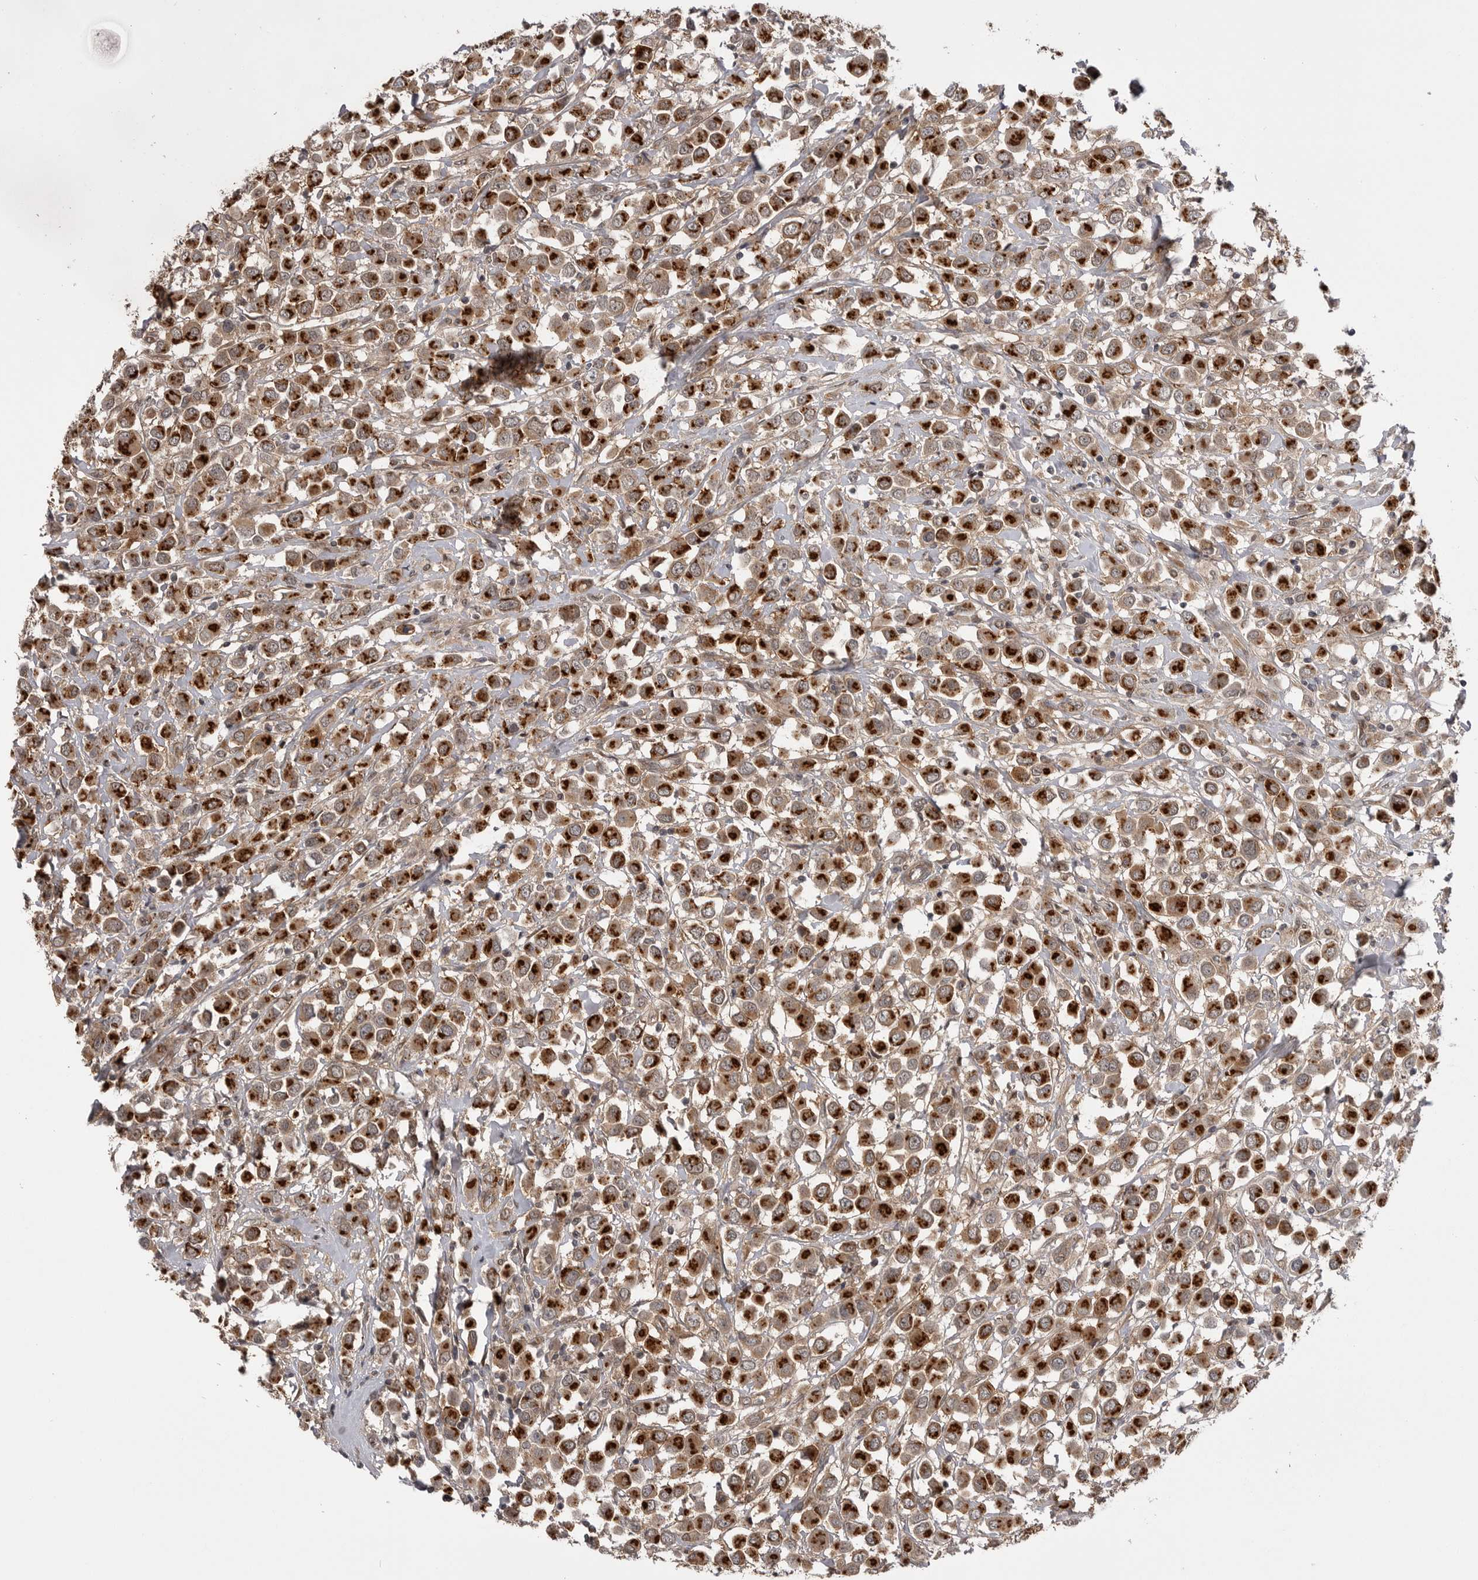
{"staining": {"intensity": "strong", "quantity": ">75%", "location": "cytoplasmic/membranous"}, "tissue": "breast cancer", "cell_type": "Tumor cells", "image_type": "cancer", "snomed": [{"axis": "morphology", "description": "Duct carcinoma"}, {"axis": "topography", "description": "Breast"}], "caption": "Breast cancer (invasive ductal carcinoma) stained for a protein (brown) demonstrates strong cytoplasmic/membranous positive positivity in about >75% of tumor cells.", "gene": "PDCL", "patient": {"sex": "female", "age": 61}}